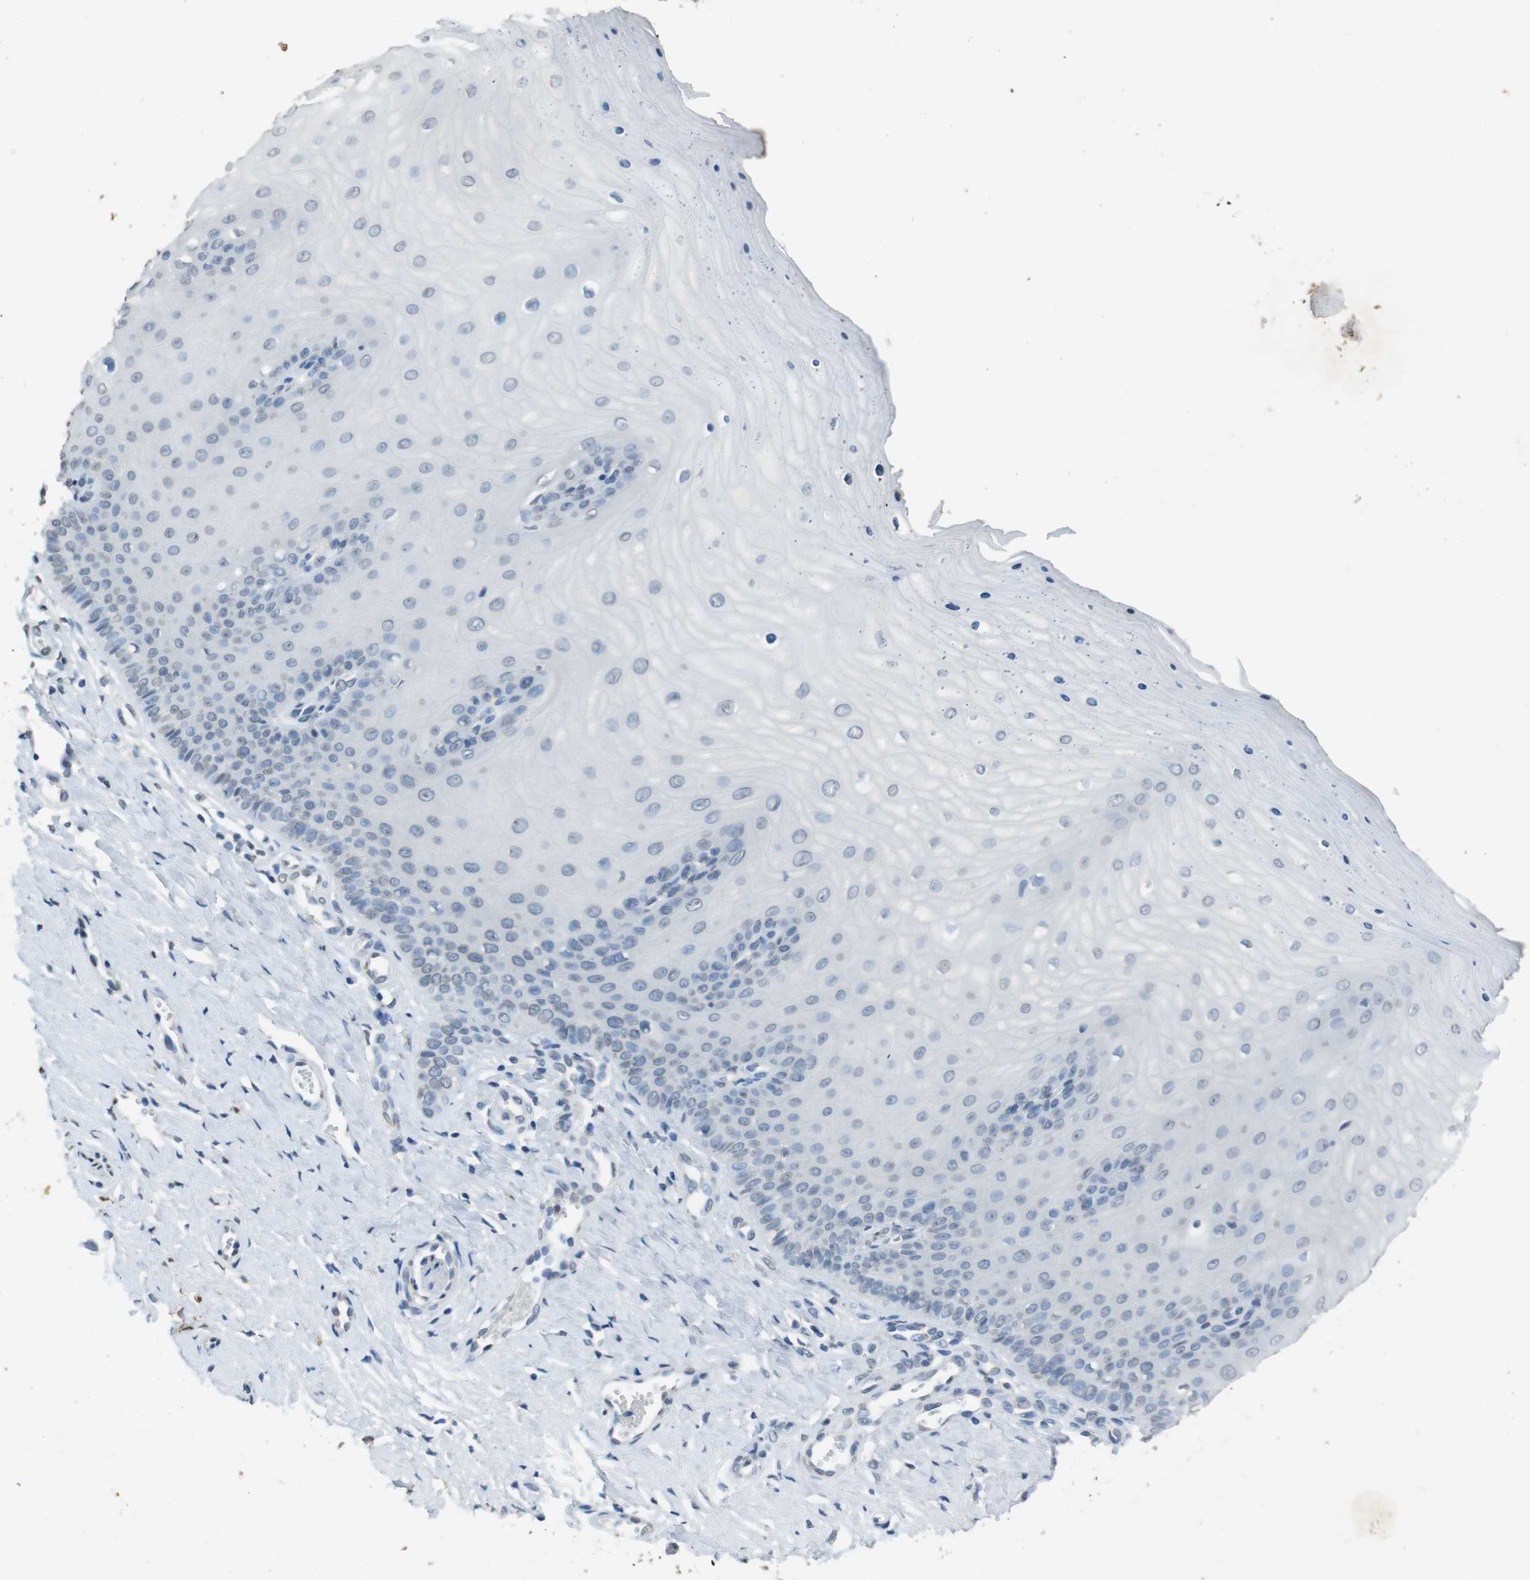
{"staining": {"intensity": "negative", "quantity": "none", "location": "none"}, "tissue": "cervix", "cell_type": "Glandular cells", "image_type": "normal", "snomed": [{"axis": "morphology", "description": "Normal tissue, NOS"}, {"axis": "topography", "description": "Cervix"}], "caption": "Immunohistochemistry (IHC) micrograph of benign cervix stained for a protein (brown), which demonstrates no positivity in glandular cells. Brightfield microscopy of immunohistochemistry stained with DAB (3,3'-diaminobenzidine) (brown) and hematoxylin (blue), captured at high magnification.", "gene": "STBD1", "patient": {"sex": "female", "age": 55}}